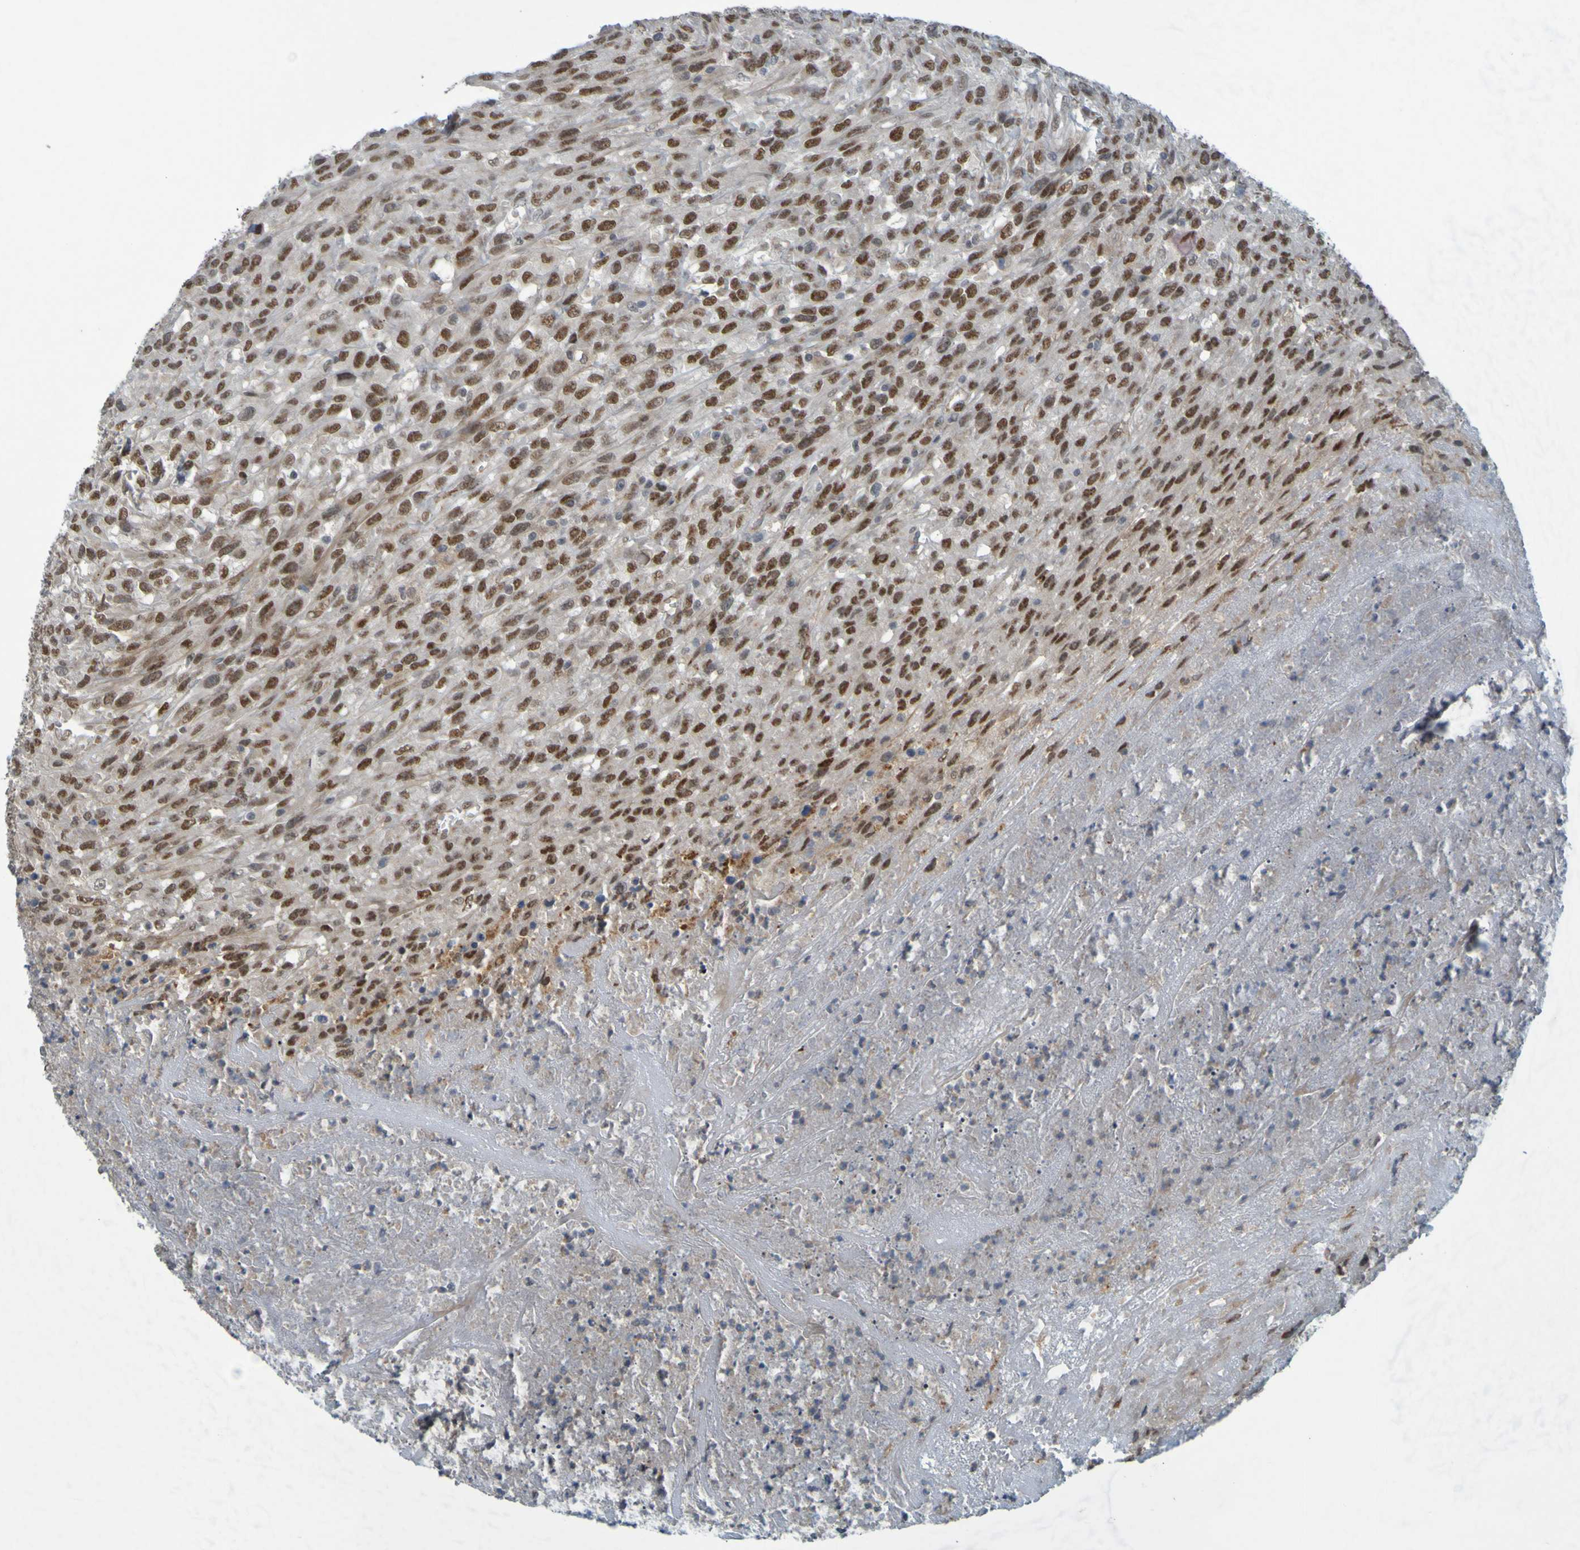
{"staining": {"intensity": "moderate", "quantity": ">75%", "location": "nuclear"}, "tissue": "urothelial cancer", "cell_type": "Tumor cells", "image_type": "cancer", "snomed": [{"axis": "morphology", "description": "Urothelial carcinoma, High grade"}, {"axis": "topography", "description": "Urinary bladder"}], "caption": "Approximately >75% of tumor cells in urothelial cancer reveal moderate nuclear protein staining as visualized by brown immunohistochemical staining.", "gene": "MCPH1", "patient": {"sex": "male", "age": 66}}